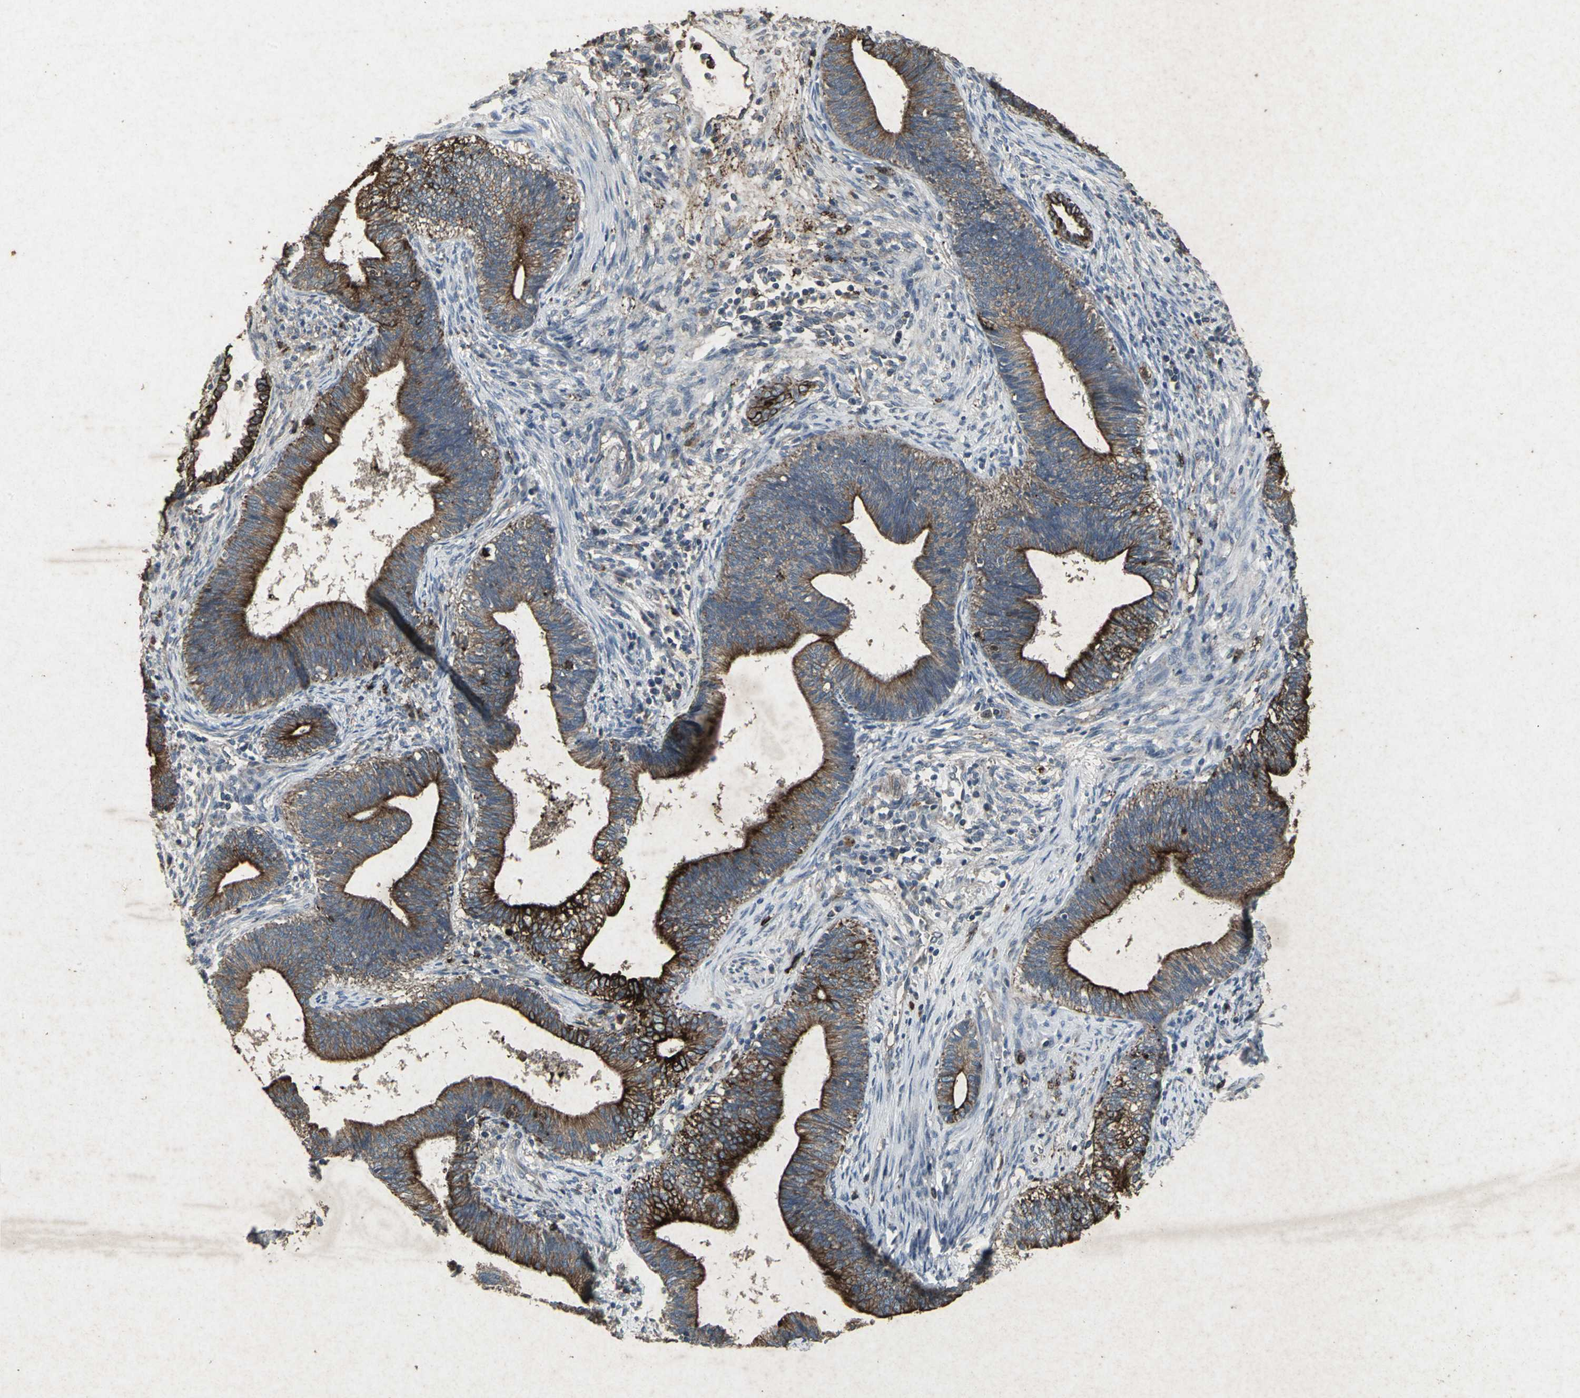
{"staining": {"intensity": "strong", "quantity": ">75%", "location": "cytoplasmic/membranous"}, "tissue": "cervical cancer", "cell_type": "Tumor cells", "image_type": "cancer", "snomed": [{"axis": "morphology", "description": "Adenocarcinoma, NOS"}, {"axis": "topography", "description": "Cervix"}], "caption": "A brown stain labels strong cytoplasmic/membranous staining of a protein in human adenocarcinoma (cervical) tumor cells.", "gene": "CCR9", "patient": {"sex": "female", "age": 44}}